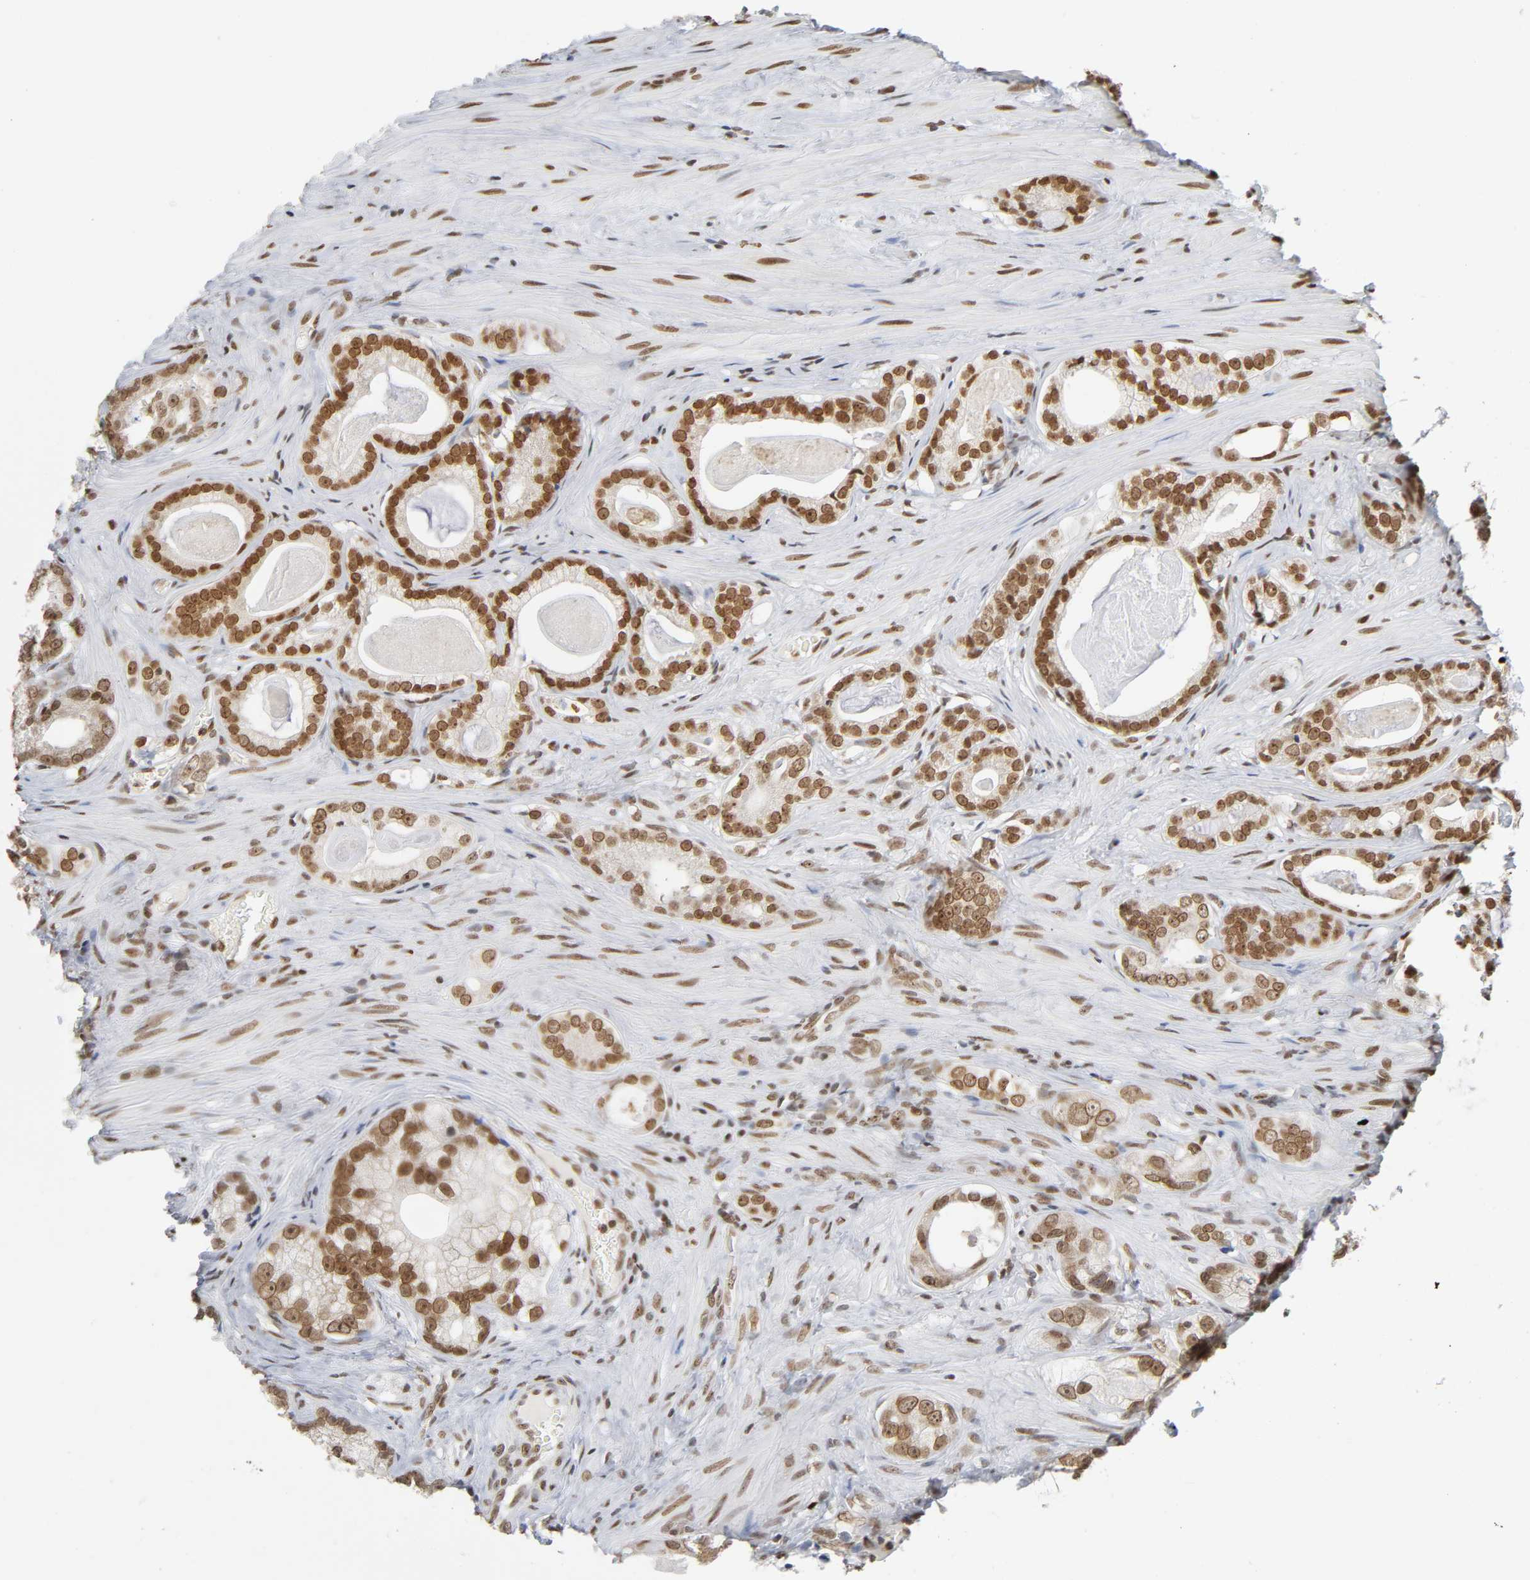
{"staining": {"intensity": "strong", "quantity": ">75%", "location": "nuclear"}, "tissue": "prostate cancer", "cell_type": "Tumor cells", "image_type": "cancer", "snomed": [{"axis": "morphology", "description": "Adenocarcinoma, Low grade"}, {"axis": "topography", "description": "Prostate"}], "caption": "A micrograph showing strong nuclear positivity in about >75% of tumor cells in prostate cancer (low-grade adenocarcinoma), as visualized by brown immunohistochemical staining.", "gene": "SUMO1", "patient": {"sex": "male", "age": 59}}